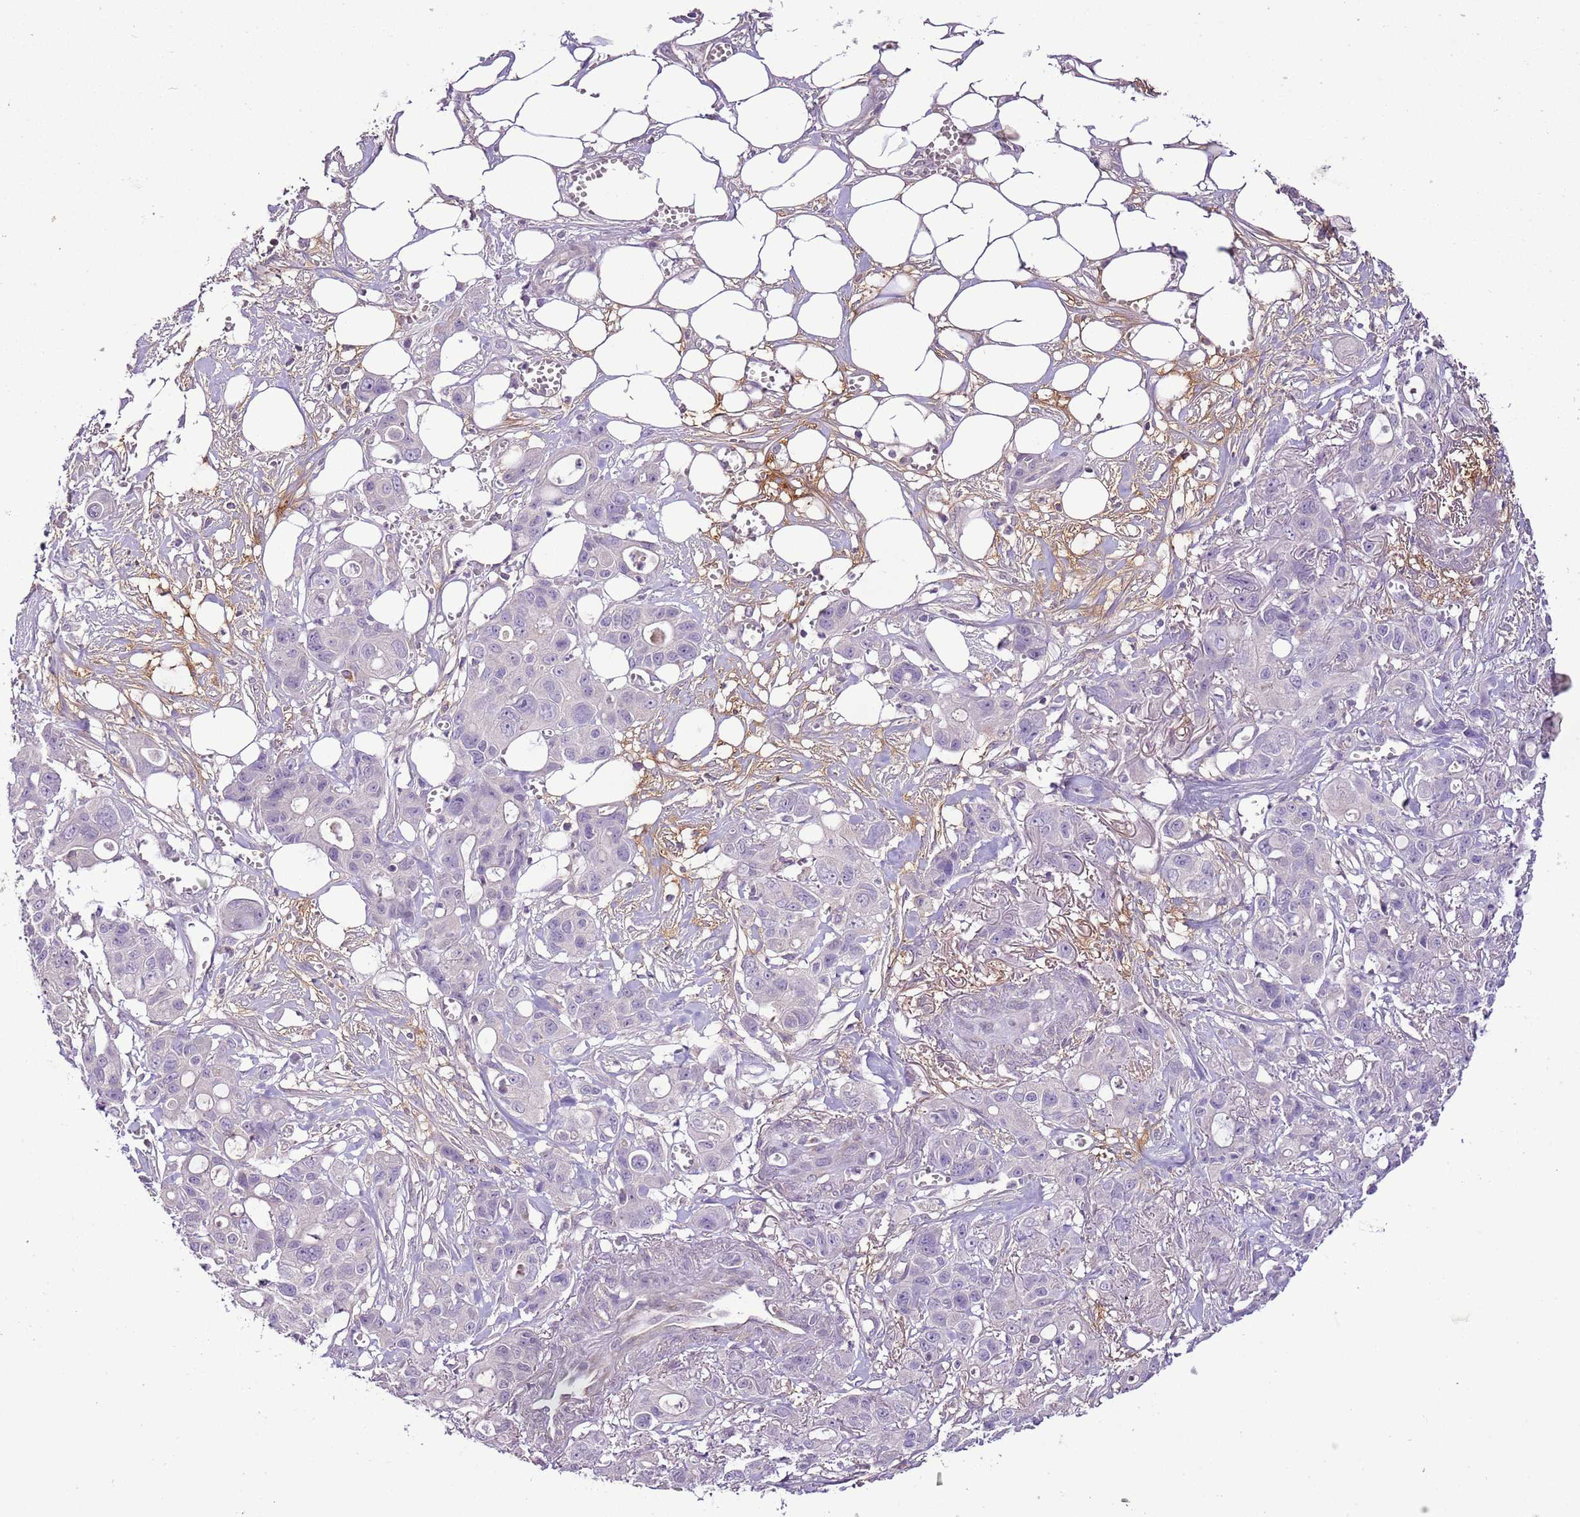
{"staining": {"intensity": "negative", "quantity": "none", "location": "none"}, "tissue": "ovarian cancer", "cell_type": "Tumor cells", "image_type": "cancer", "snomed": [{"axis": "morphology", "description": "Cystadenocarcinoma, mucinous, NOS"}, {"axis": "topography", "description": "Ovary"}], "caption": "Immunohistochemistry (IHC) image of human ovarian mucinous cystadenocarcinoma stained for a protein (brown), which exhibits no staining in tumor cells.", "gene": "CMKLR1", "patient": {"sex": "female", "age": 70}}